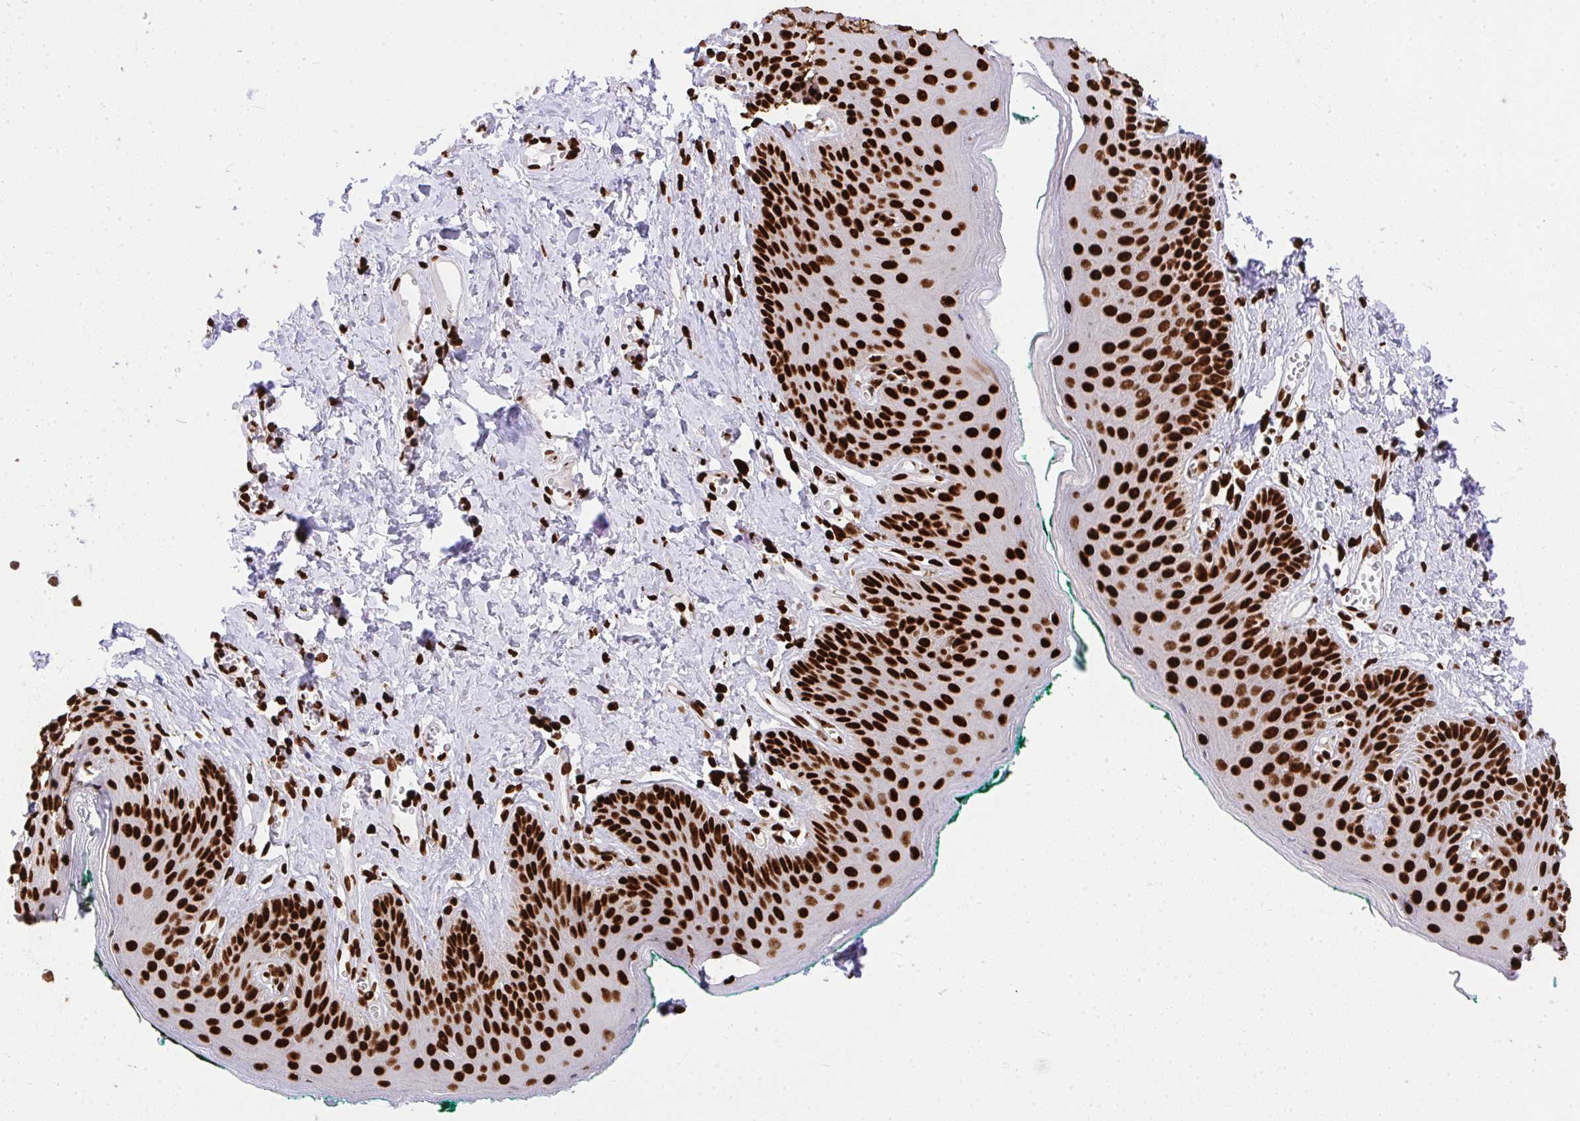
{"staining": {"intensity": "strong", "quantity": ">75%", "location": "nuclear"}, "tissue": "skin", "cell_type": "Epidermal cells", "image_type": "normal", "snomed": [{"axis": "morphology", "description": "Normal tissue, NOS"}, {"axis": "topography", "description": "Vulva"}, {"axis": "topography", "description": "Peripheral nerve tissue"}], "caption": "Brown immunohistochemical staining in unremarkable skin reveals strong nuclear expression in approximately >75% of epidermal cells.", "gene": "HNRNPL", "patient": {"sex": "female", "age": 66}}